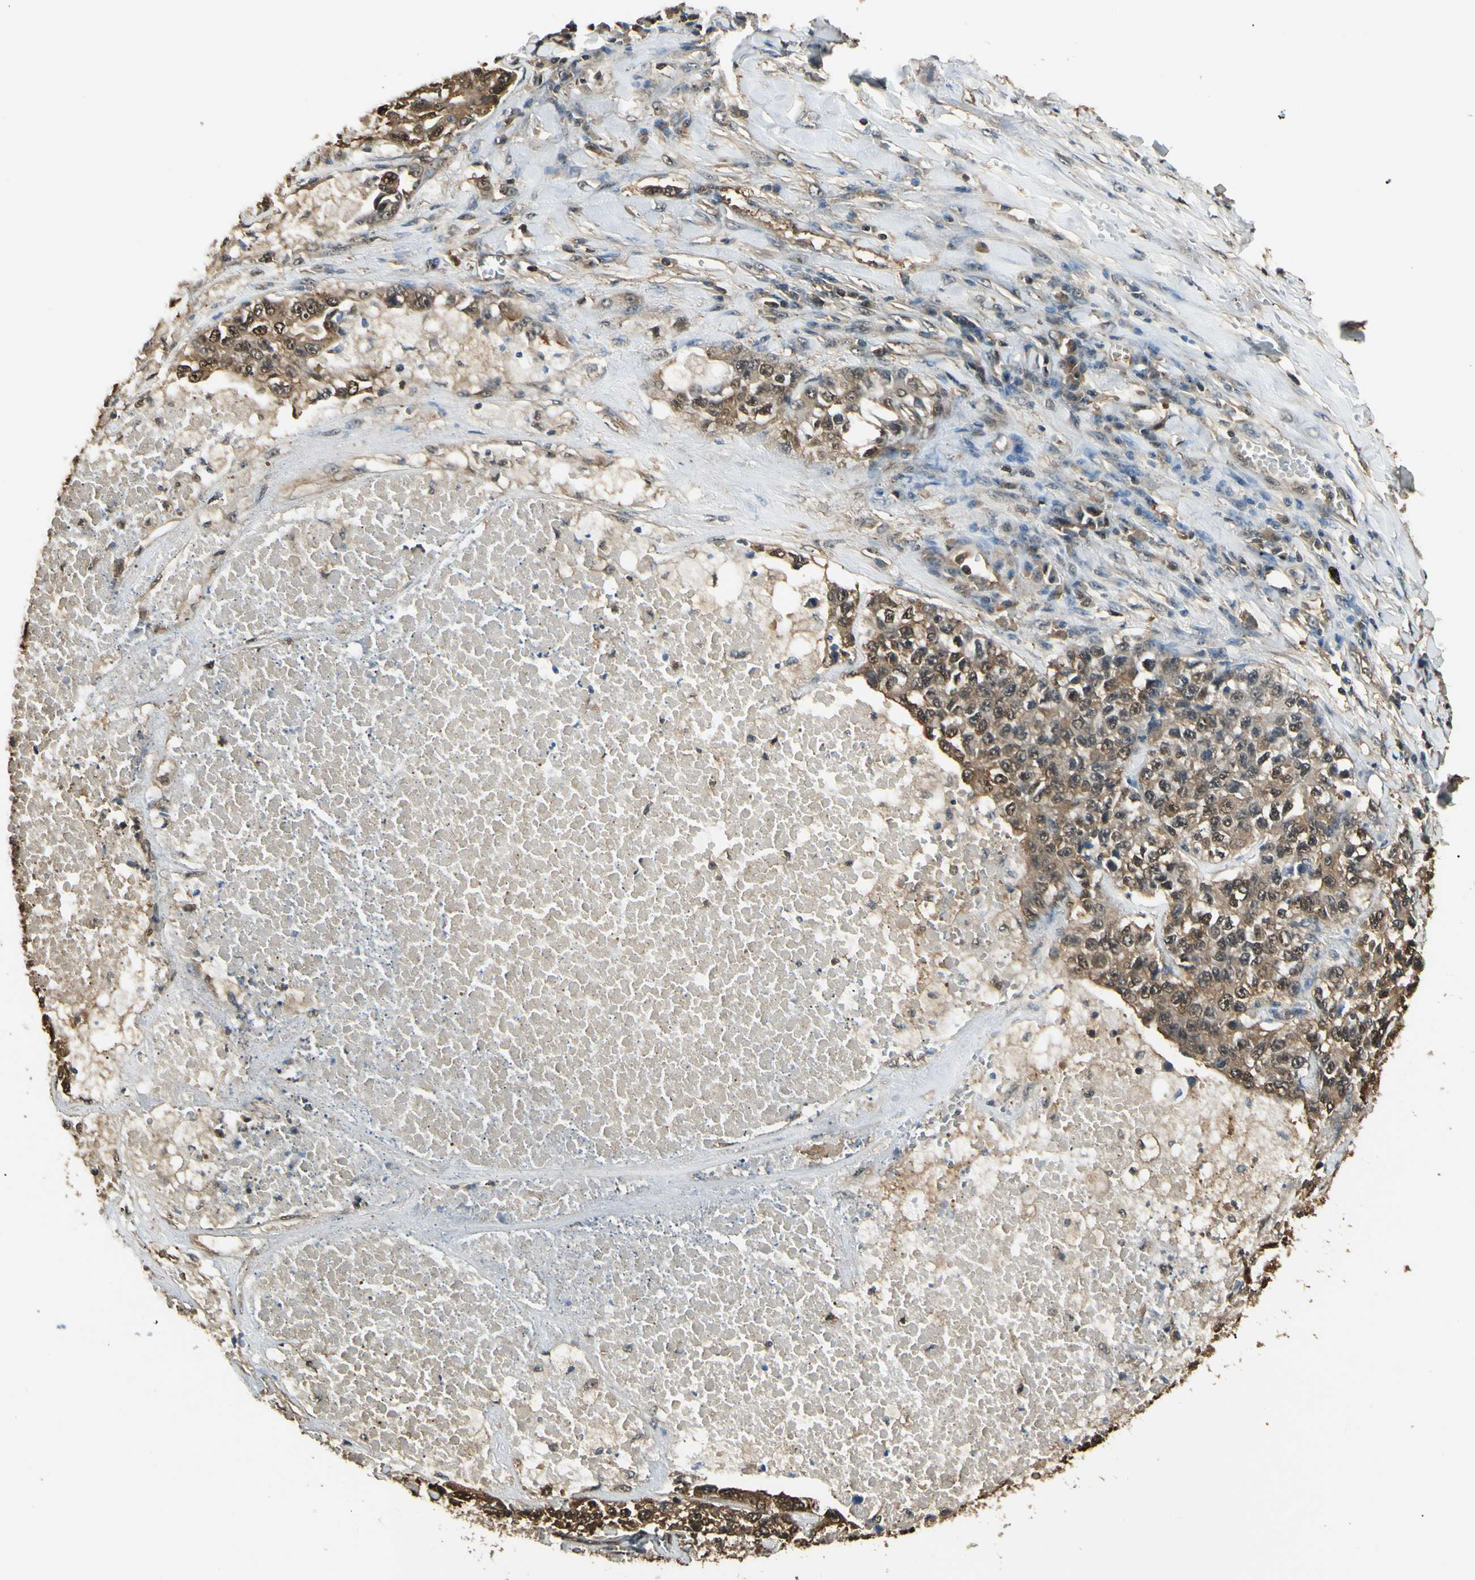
{"staining": {"intensity": "weak", "quantity": "25%-75%", "location": "cytoplasmic/membranous,nuclear"}, "tissue": "lung cancer", "cell_type": "Tumor cells", "image_type": "cancer", "snomed": [{"axis": "morphology", "description": "Adenocarcinoma, NOS"}, {"axis": "topography", "description": "Lung"}], "caption": "This photomicrograph reveals lung adenocarcinoma stained with IHC to label a protein in brown. The cytoplasmic/membranous and nuclear of tumor cells show weak positivity for the protein. Nuclei are counter-stained blue.", "gene": "YWHAE", "patient": {"sex": "male", "age": 49}}